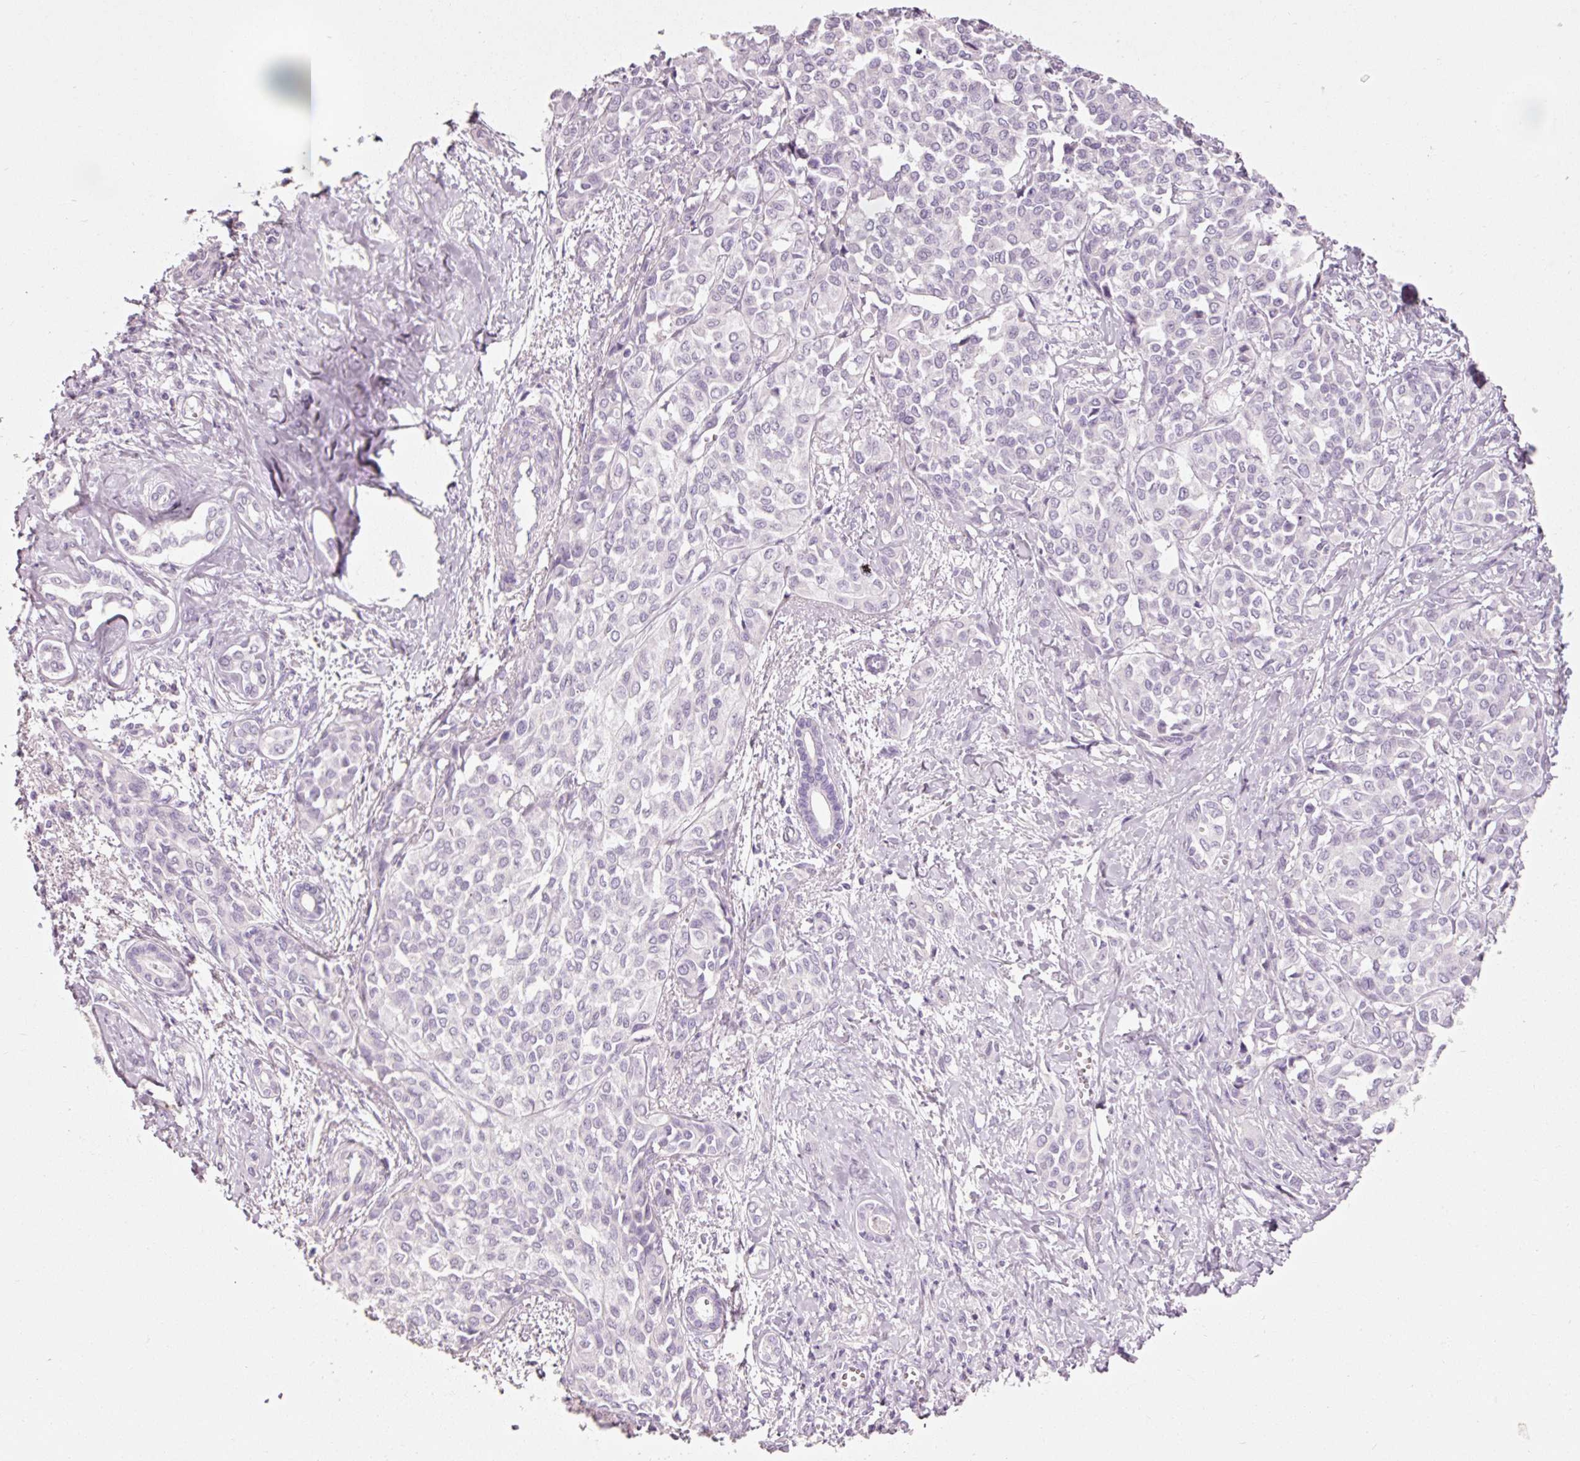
{"staining": {"intensity": "negative", "quantity": "none", "location": "none"}, "tissue": "liver cancer", "cell_type": "Tumor cells", "image_type": "cancer", "snomed": [{"axis": "morphology", "description": "Cholangiocarcinoma"}, {"axis": "topography", "description": "Liver"}], "caption": "An immunohistochemistry (IHC) micrograph of liver cholangiocarcinoma is shown. There is no staining in tumor cells of liver cholangiocarcinoma.", "gene": "MUC5AC", "patient": {"sex": "female", "age": 77}}